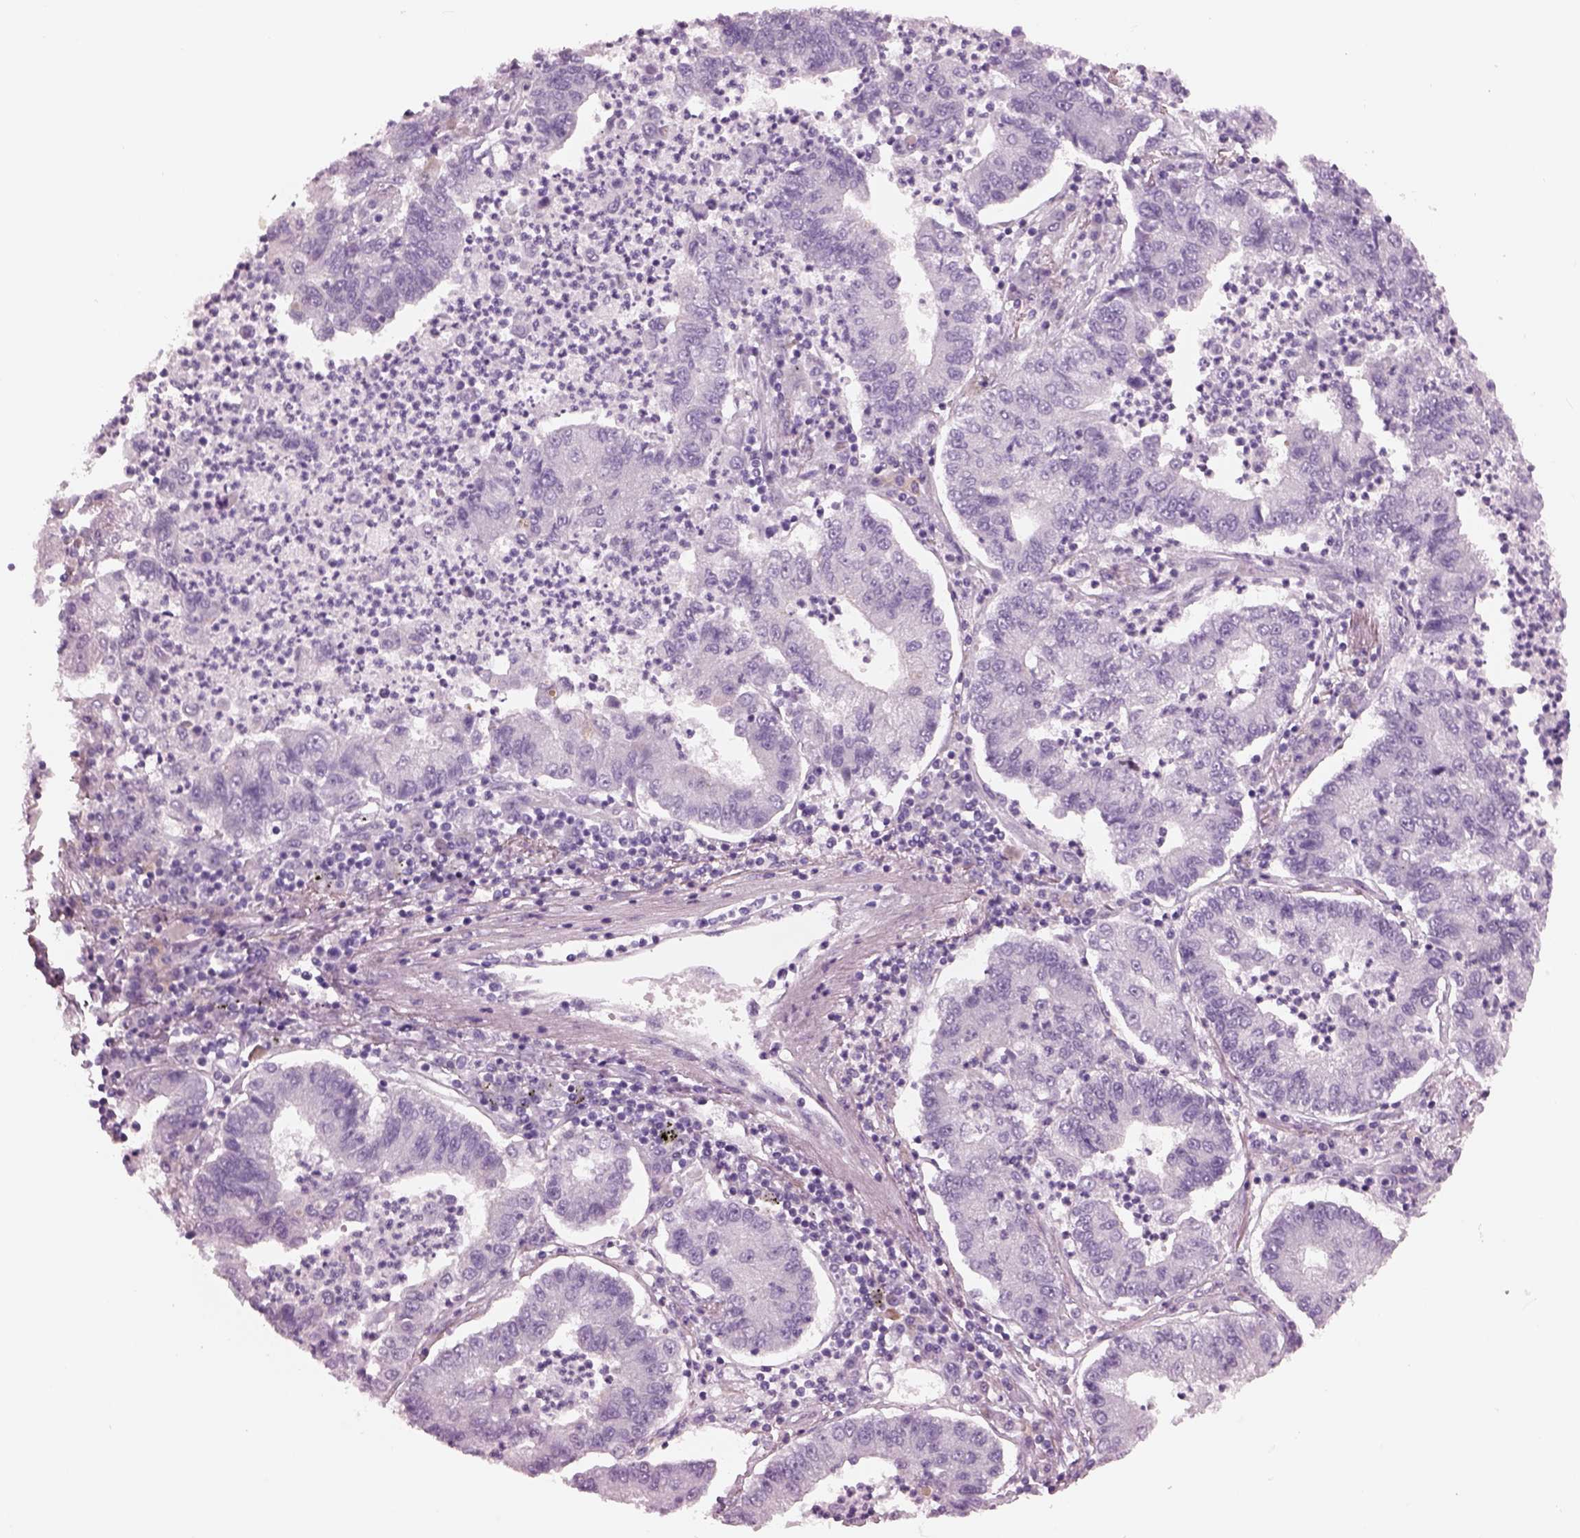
{"staining": {"intensity": "negative", "quantity": "none", "location": "none"}, "tissue": "lung cancer", "cell_type": "Tumor cells", "image_type": "cancer", "snomed": [{"axis": "morphology", "description": "Adenocarcinoma, NOS"}, {"axis": "topography", "description": "Lung"}], "caption": "The histopathology image displays no staining of tumor cells in lung cancer (adenocarcinoma).", "gene": "CYLC1", "patient": {"sex": "female", "age": 57}}